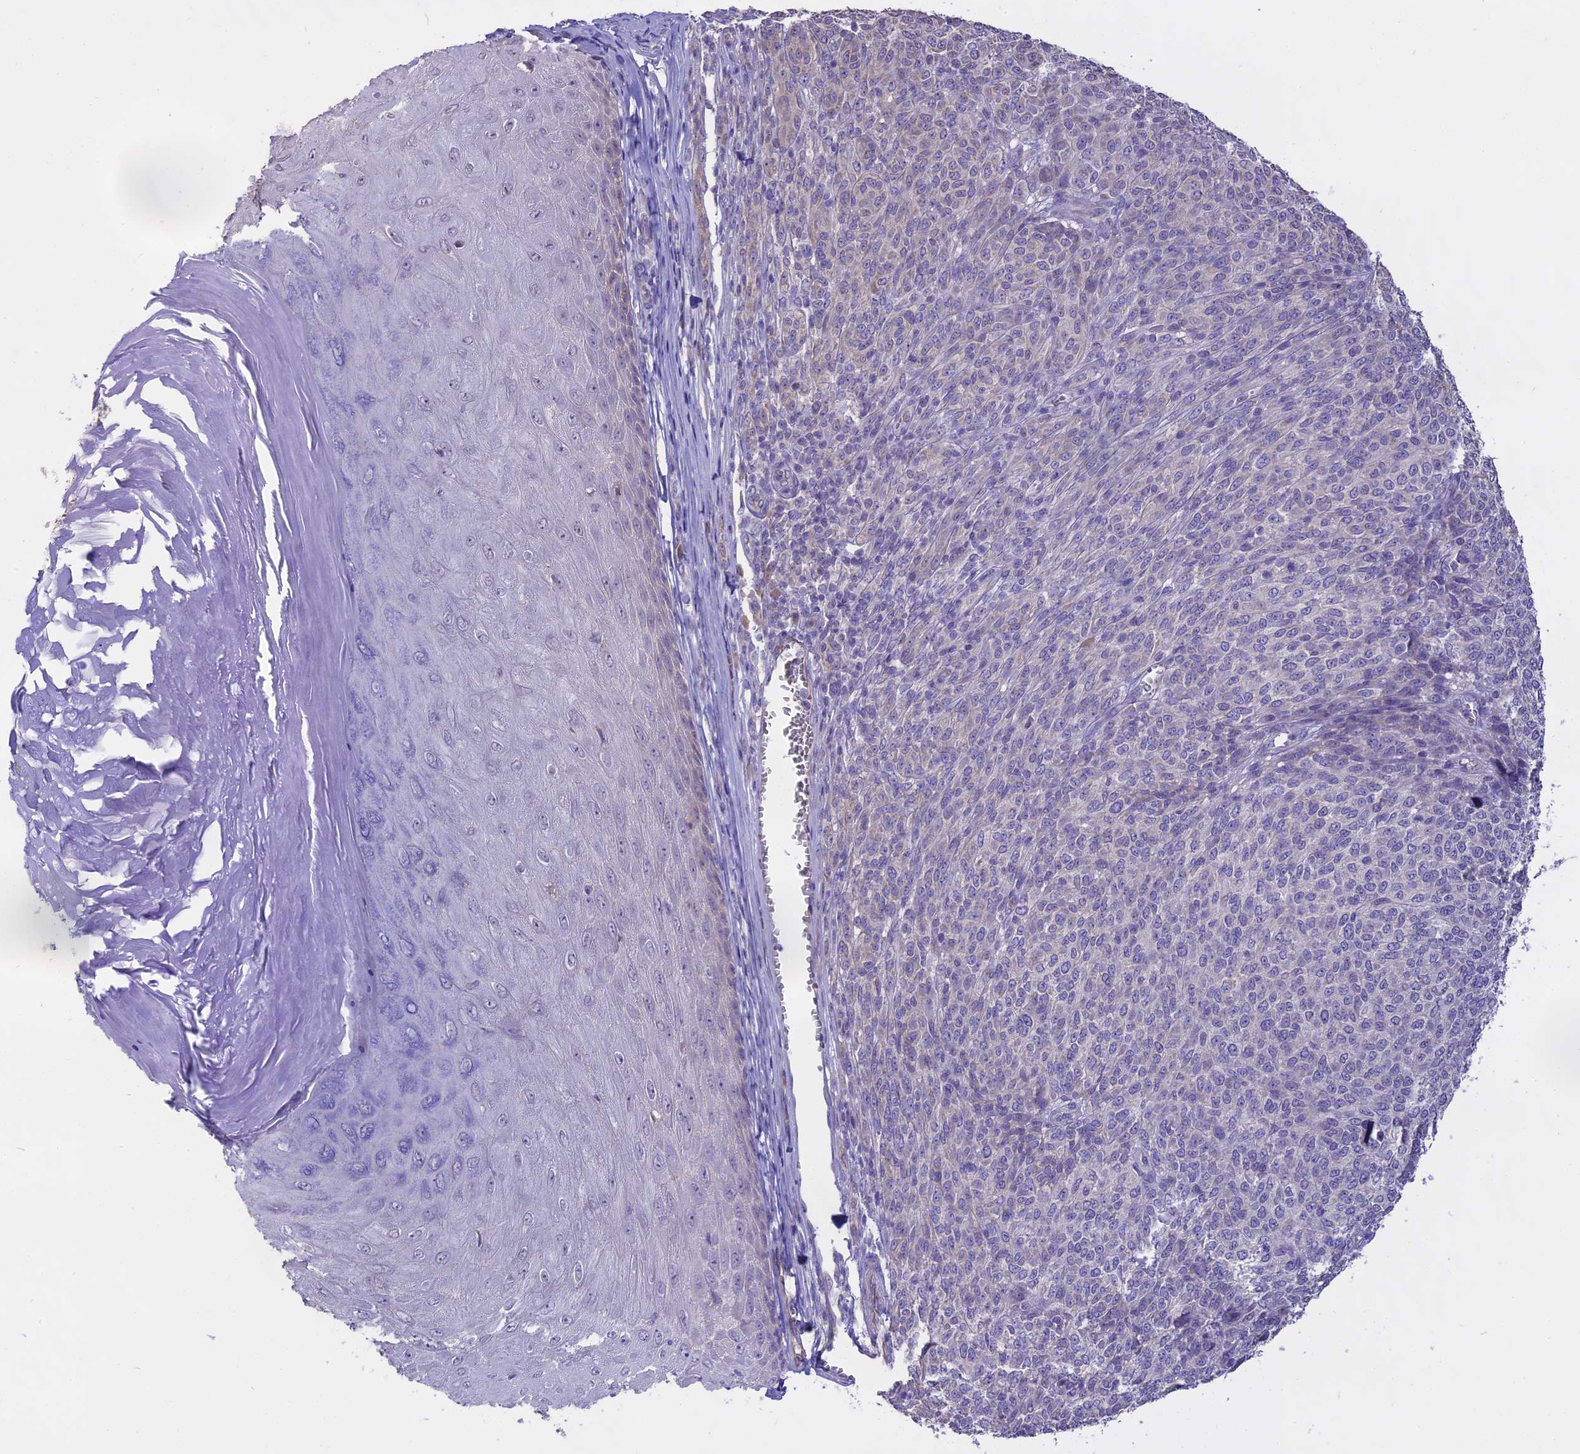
{"staining": {"intensity": "negative", "quantity": "none", "location": "none"}, "tissue": "melanoma", "cell_type": "Tumor cells", "image_type": "cancer", "snomed": [{"axis": "morphology", "description": "Malignant melanoma, NOS"}, {"axis": "topography", "description": "Skin"}], "caption": "Immunohistochemistry image of melanoma stained for a protein (brown), which demonstrates no expression in tumor cells.", "gene": "WFDC2", "patient": {"sex": "male", "age": 49}}